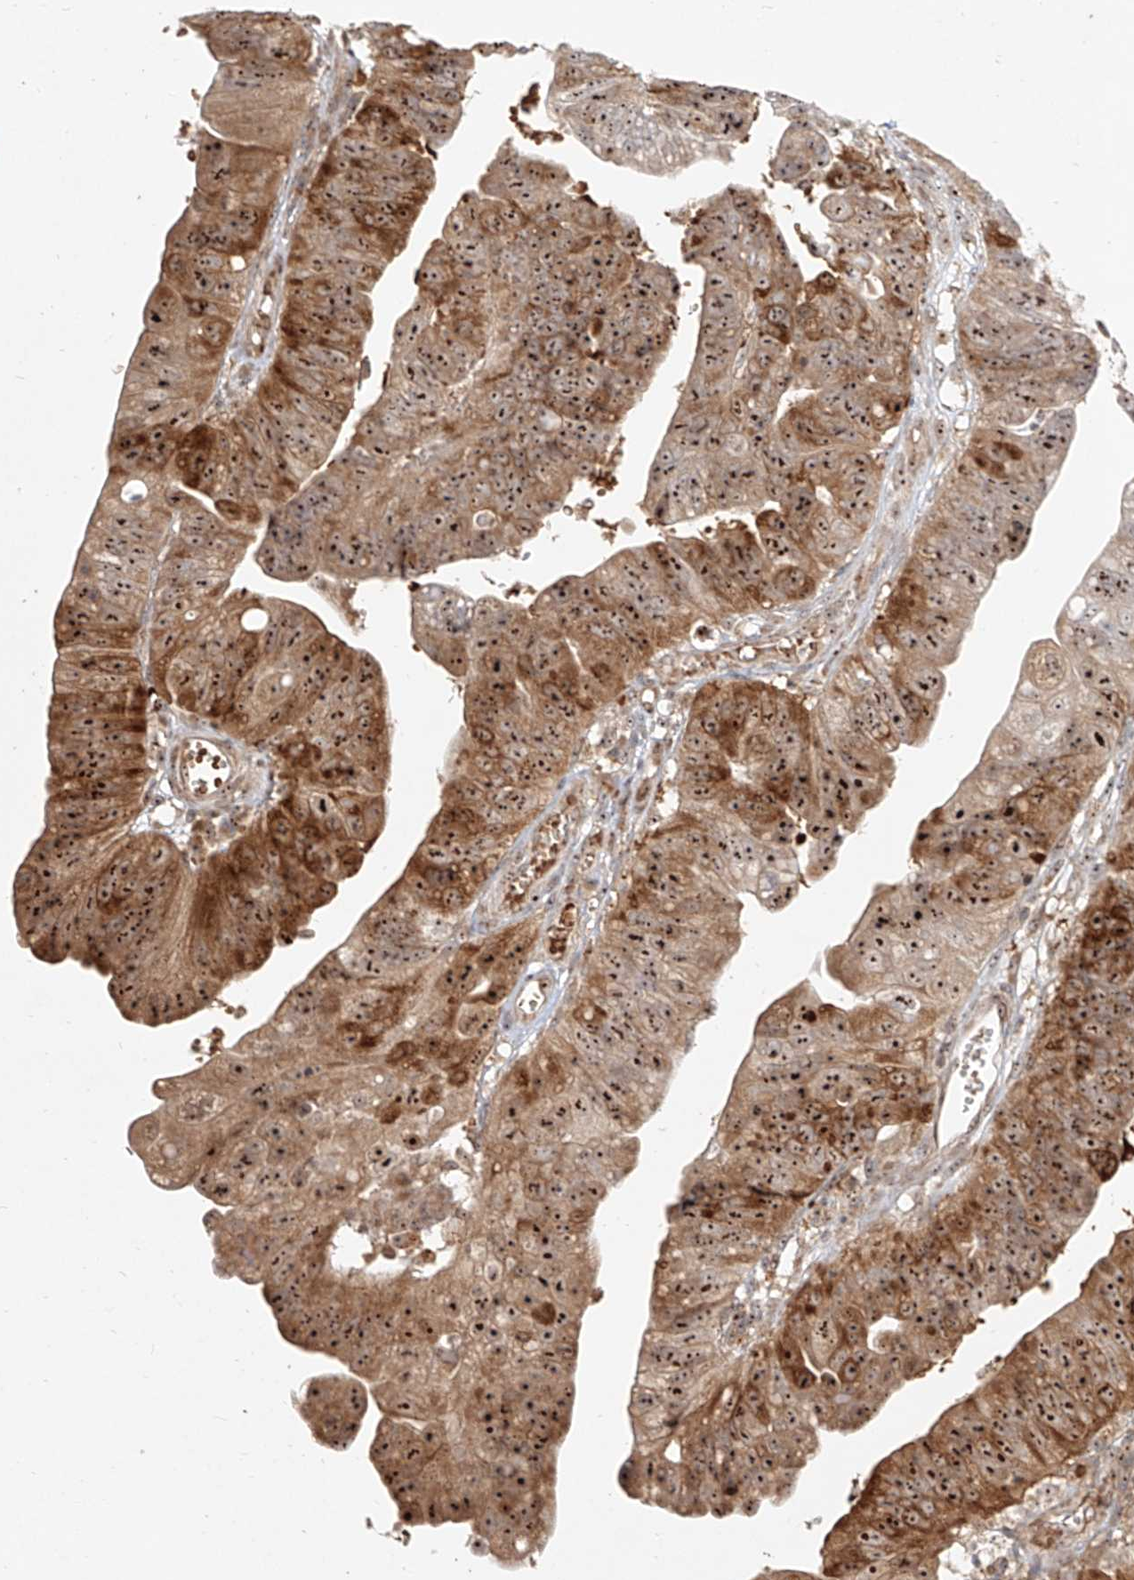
{"staining": {"intensity": "strong", "quantity": ">75%", "location": "cytoplasmic/membranous,nuclear"}, "tissue": "stomach cancer", "cell_type": "Tumor cells", "image_type": "cancer", "snomed": [{"axis": "morphology", "description": "Adenocarcinoma, NOS"}, {"axis": "topography", "description": "Stomach"}], "caption": "High-power microscopy captured an immunohistochemistry photomicrograph of stomach cancer, revealing strong cytoplasmic/membranous and nuclear positivity in about >75% of tumor cells.", "gene": "BYSL", "patient": {"sex": "male", "age": 59}}